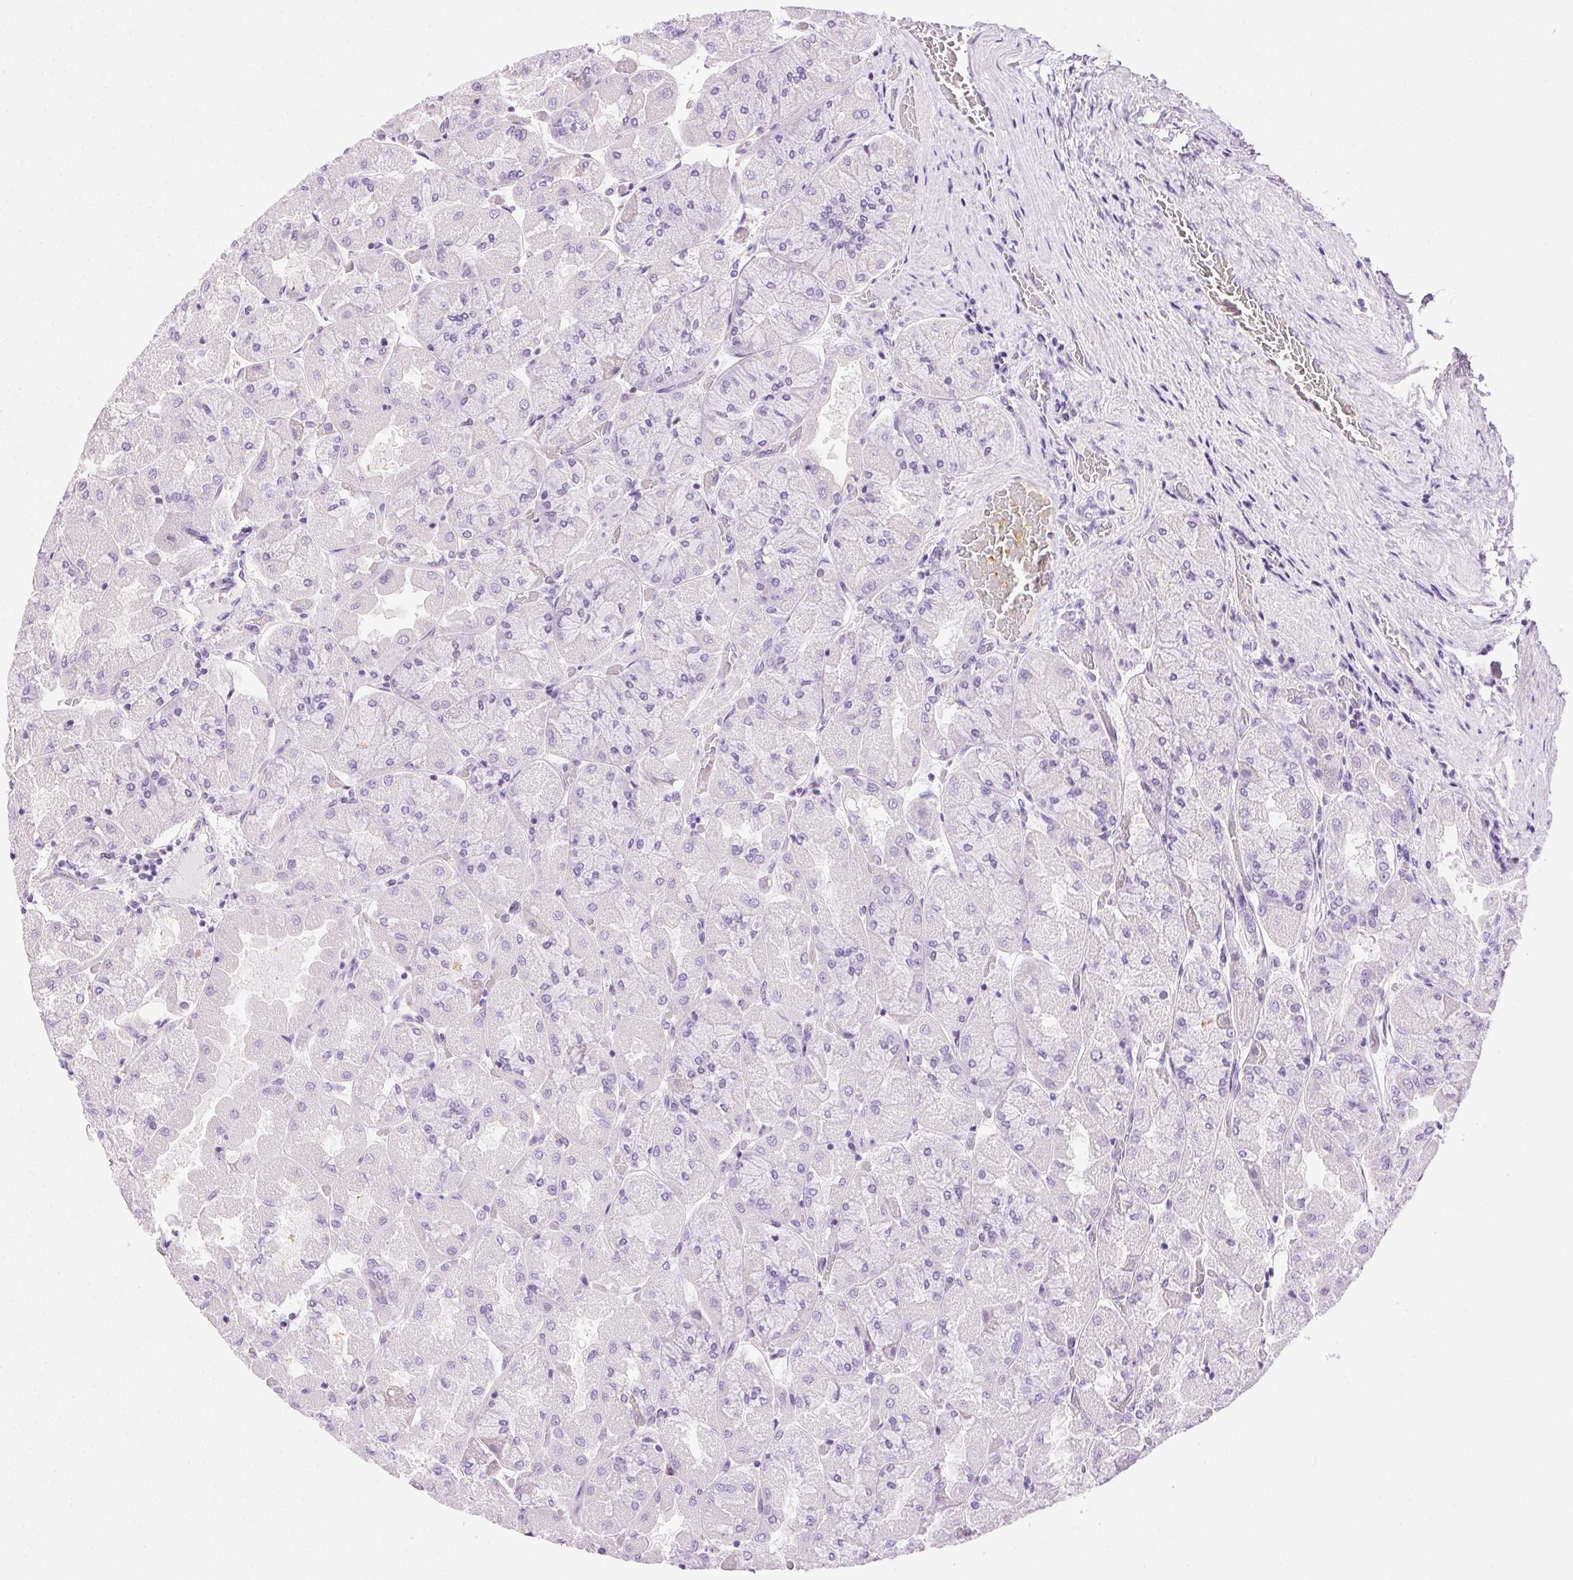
{"staining": {"intensity": "negative", "quantity": "none", "location": "none"}, "tissue": "stomach", "cell_type": "Glandular cells", "image_type": "normal", "snomed": [{"axis": "morphology", "description": "Normal tissue, NOS"}, {"axis": "topography", "description": "Stomach"}], "caption": "DAB (3,3'-diaminobenzidine) immunohistochemical staining of unremarkable stomach reveals no significant staining in glandular cells.", "gene": "C20orf85", "patient": {"sex": "female", "age": 61}}